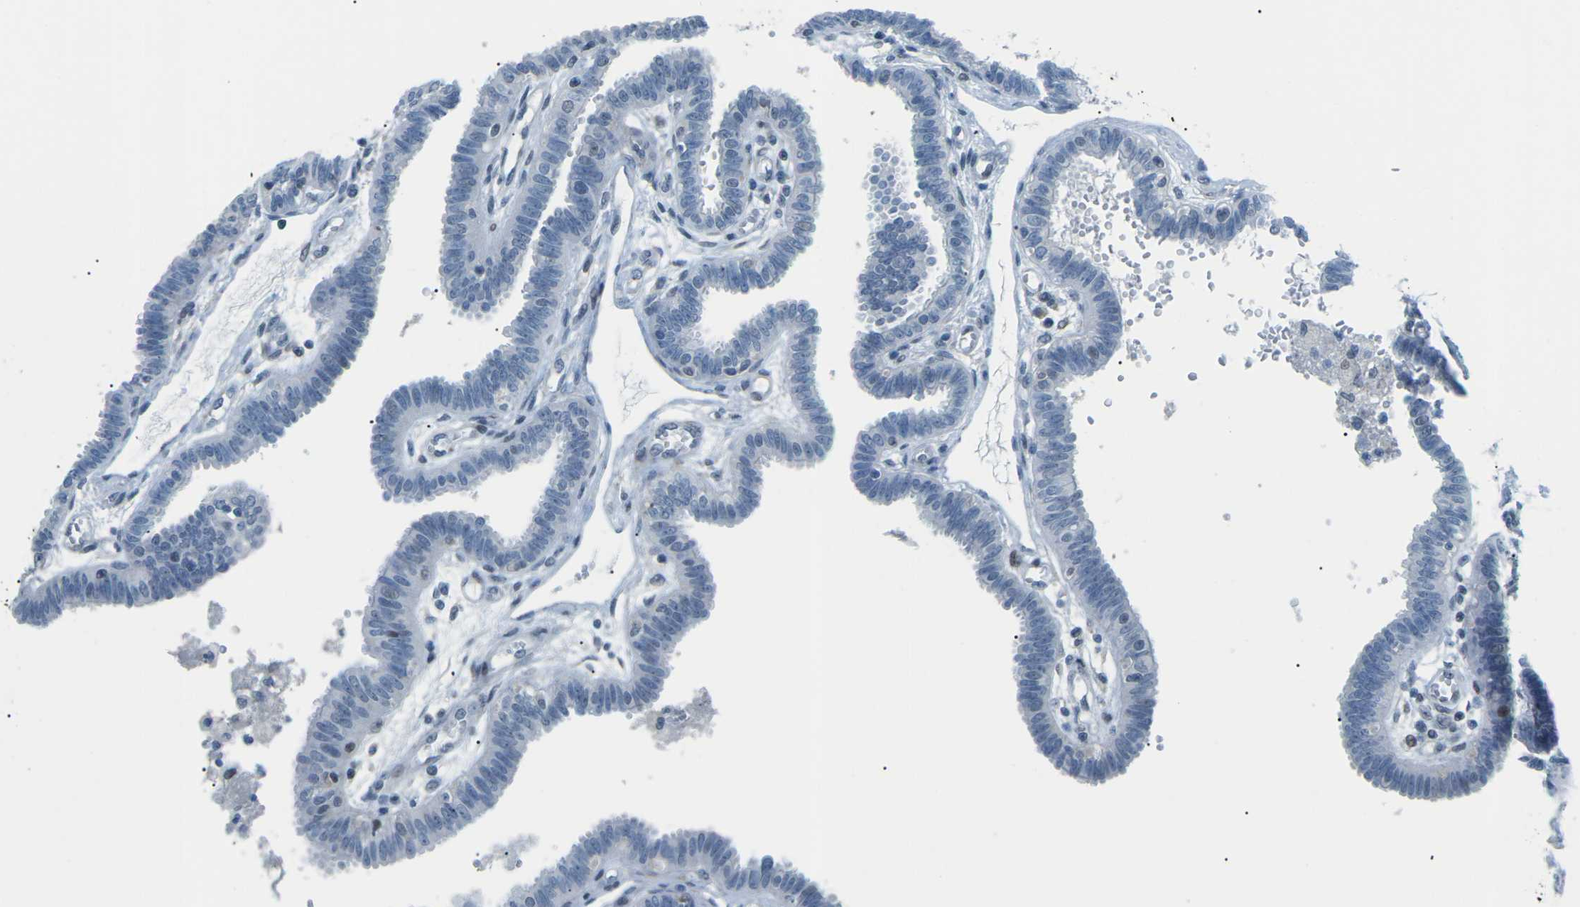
{"staining": {"intensity": "moderate", "quantity": "<25%", "location": "nuclear"}, "tissue": "fallopian tube", "cell_type": "Glandular cells", "image_type": "normal", "snomed": [{"axis": "morphology", "description": "Normal tissue, NOS"}, {"axis": "topography", "description": "Fallopian tube"}], "caption": "The immunohistochemical stain labels moderate nuclear staining in glandular cells of benign fallopian tube.", "gene": "MBNL1", "patient": {"sex": "female", "age": 32}}